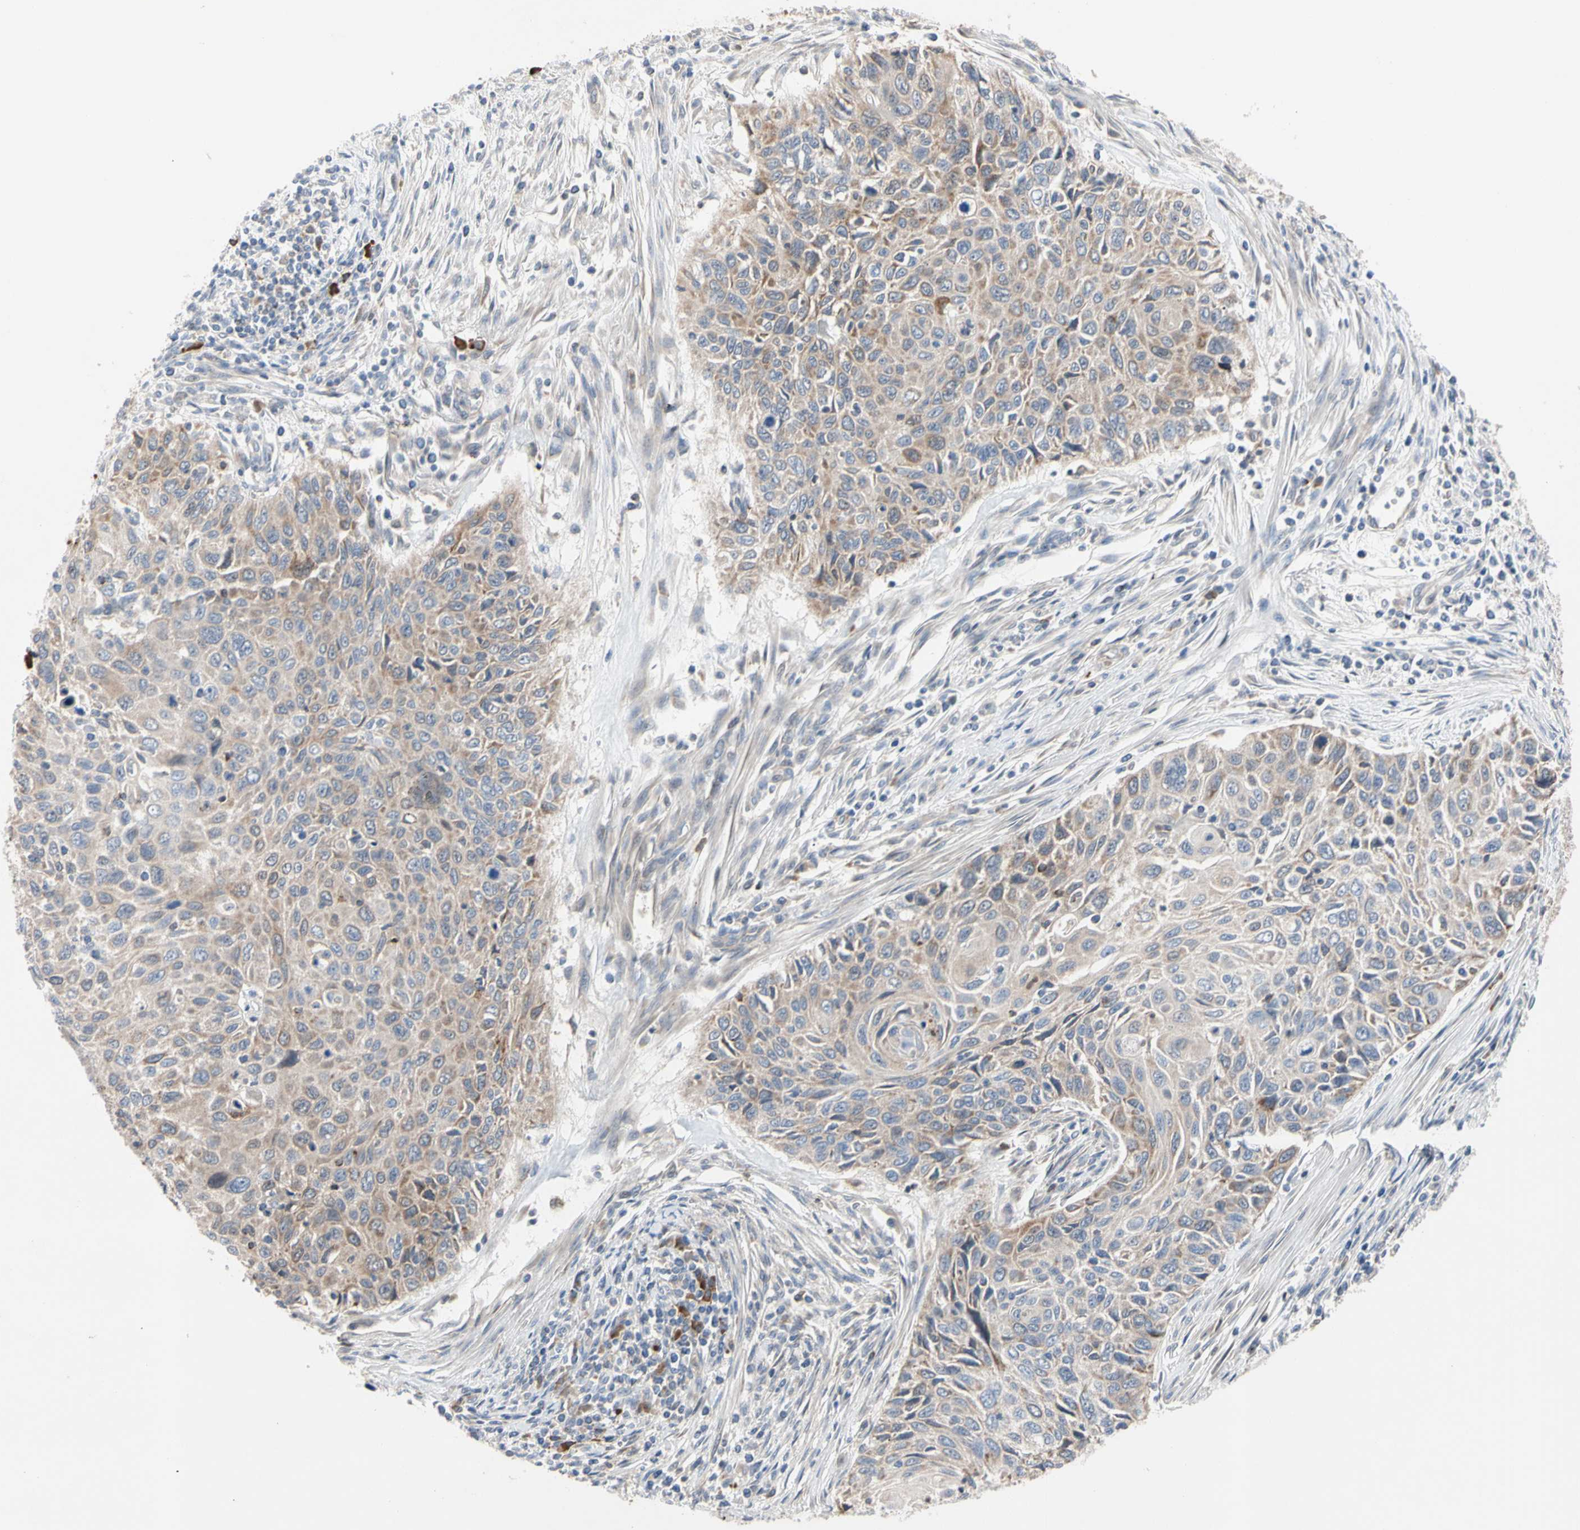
{"staining": {"intensity": "moderate", "quantity": "<25%", "location": "cytoplasmic/membranous"}, "tissue": "cervical cancer", "cell_type": "Tumor cells", "image_type": "cancer", "snomed": [{"axis": "morphology", "description": "Squamous cell carcinoma, NOS"}, {"axis": "topography", "description": "Cervix"}], "caption": "A low amount of moderate cytoplasmic/membranous expression is present in approximately <25% of tumor cells in cervical cancer tissue.", "gene": "MCL1", "patient": {"sex": "female", "age": 70}}